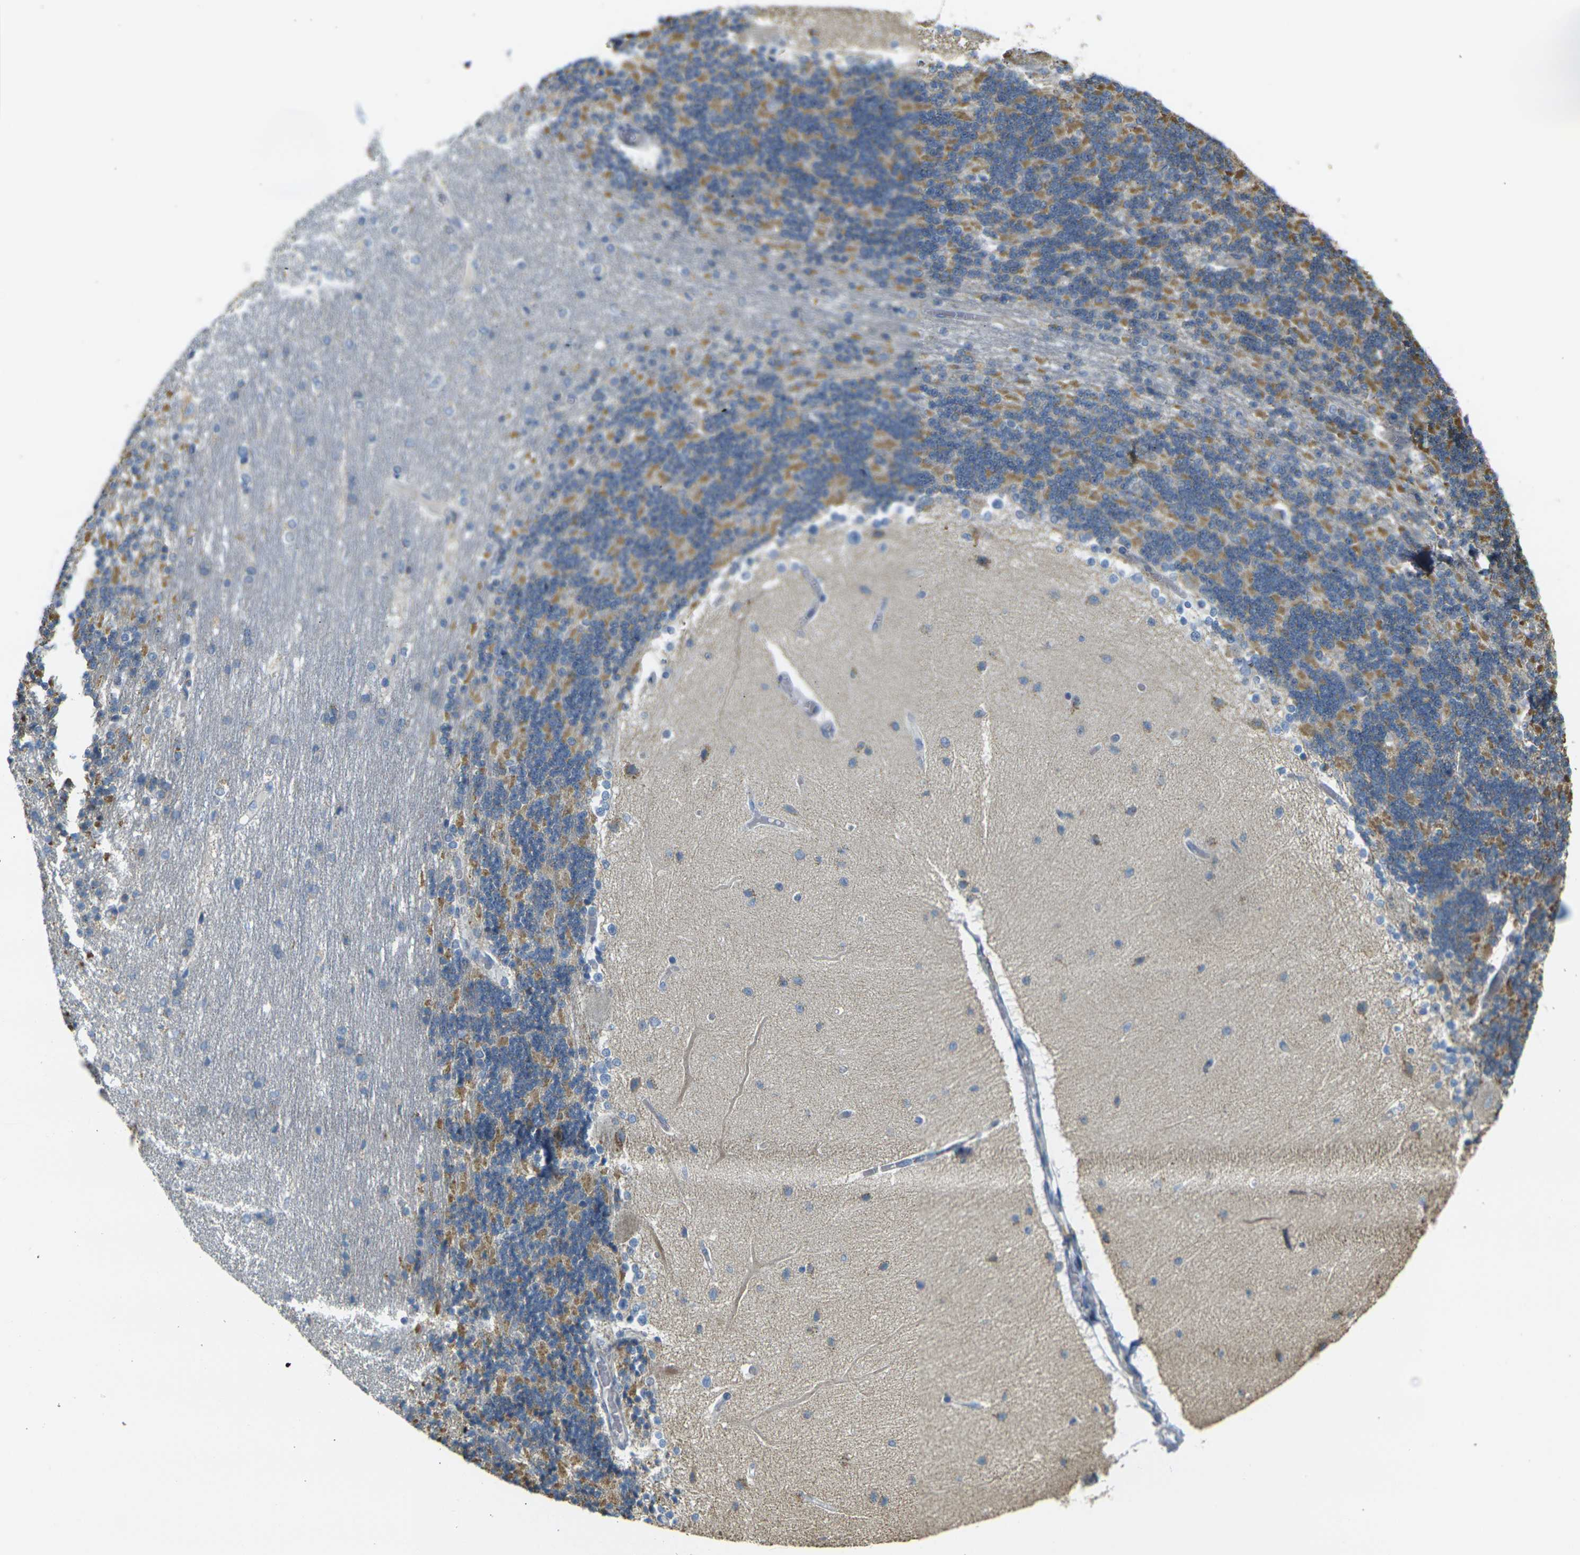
{"staining": {"intensity": "moderate", "quantity": ">75%", "location": "cytoplasmic/membranous"}, "tissue": "cerebellum", "cell_type": "Cells in granular layer", "image_type": "normal", "snomed": [{"axis": "morphology", "description": "Normal tissue, NOS"}, {"axis": "topography", "description": "Cerebellum"}], "caption": "Immunohistochemical staining of normal human cerebellum displays medium levels of moderate cytoplasmic/membranous expression in about >75% of cells in granular layer.", "gene": "PARD6B", "patient": {"sex": "female", "age": 54}}